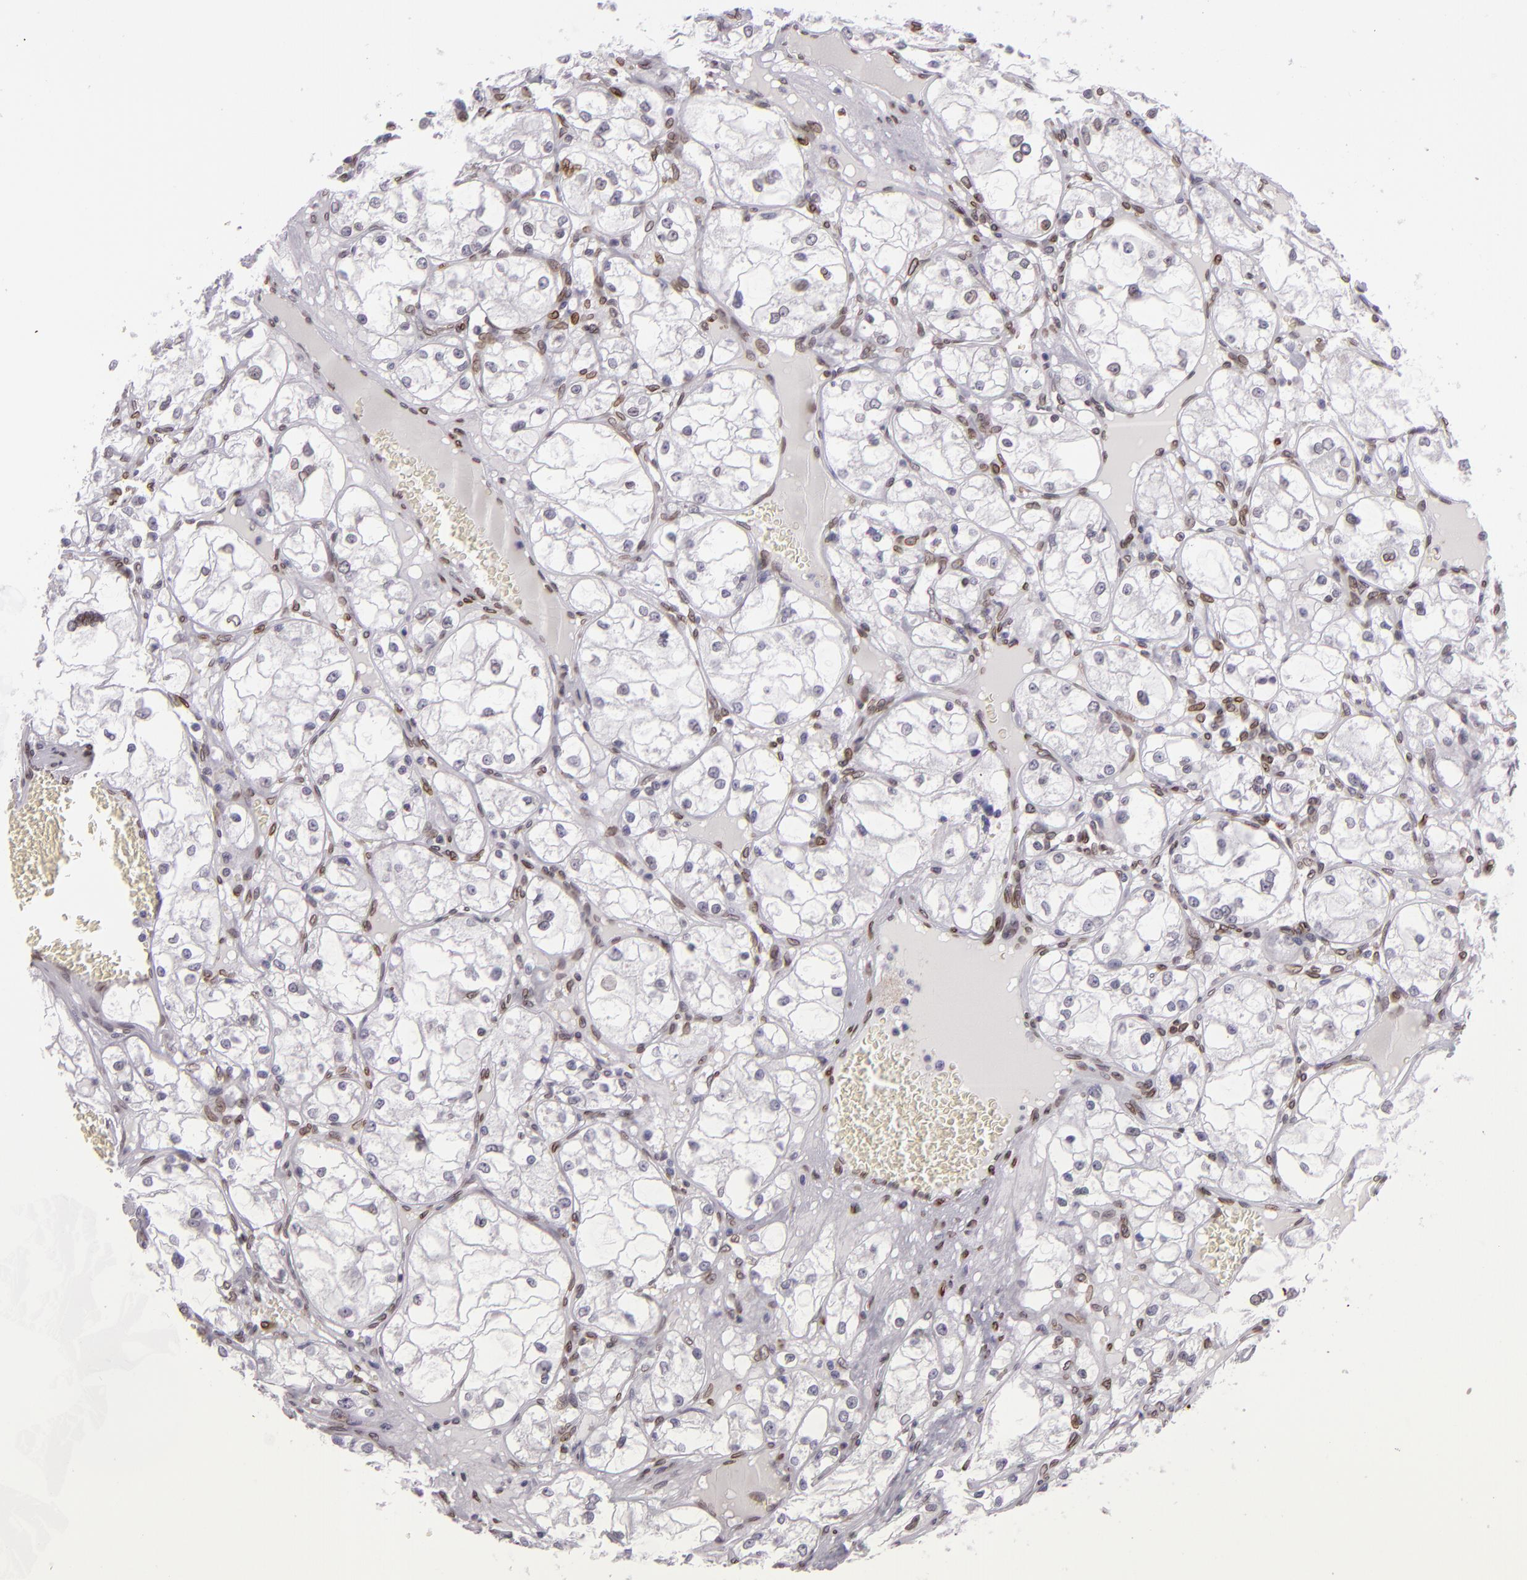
{"staining": {"intensity": "negative", "quantity": "none", "location": "none"}, "tissue": "renal cancer", "cell_type": "Tumor cells", "image_type": "cancer", "snomed": [{"axis": "morphology", "description": "Adenocarcinoma, NOS"}, {"axis": "topography", "description": "Kidney"}], "caption": "This micrograph is of renal cancer stained with immunohistochemistry (IHC) to label a protein in brown with the nuclei are counter-stained blue. There is no positivity in tumor cells.", "gene": "EMD", "patient": {"sex": "male", "age": 61}}